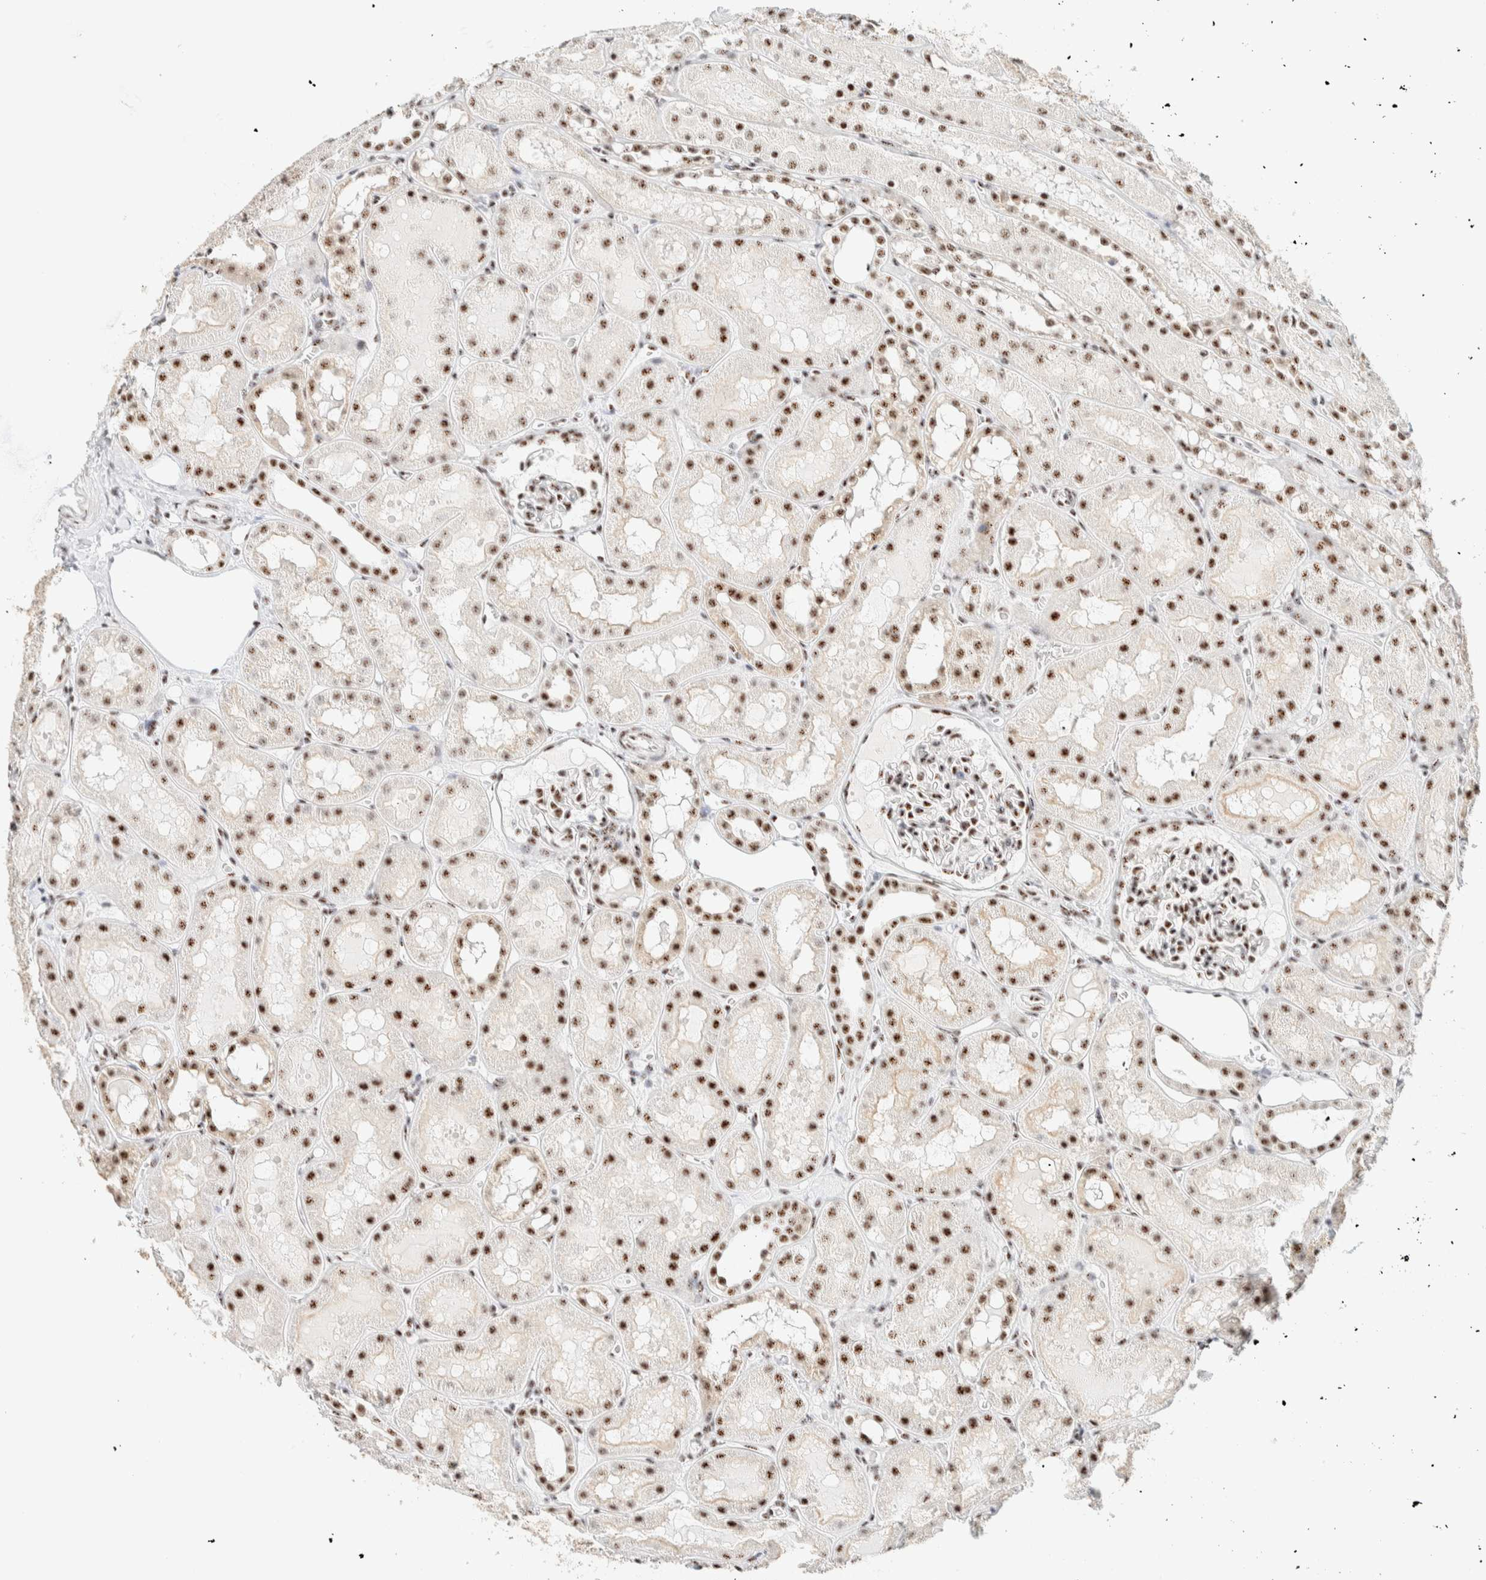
{"staining": {"intensity": "moderate", "quantity": "25%-75%", "location": "nuclear"}, "tissue": "kidney", "cell_type": "Cells in glomeruli", "image_type": "normal", "snomed": [{"axis": "morphology", "description": "Normal tissue, NOS"}, {"axis": "topography", "description": "Kidney"}, {"axis": "topography", "description": "Urinary bladder"}], "caption": "A brown stain labels moderate nuclear expression of a protein in cells in glomeruli of benign human kidney. Using DAB (brown) and hematoxylin (blue) stains, captured at high magnification using brightfield microscopy.", "gene": "SON", "patient": {"sex": "male", "age": 16}}